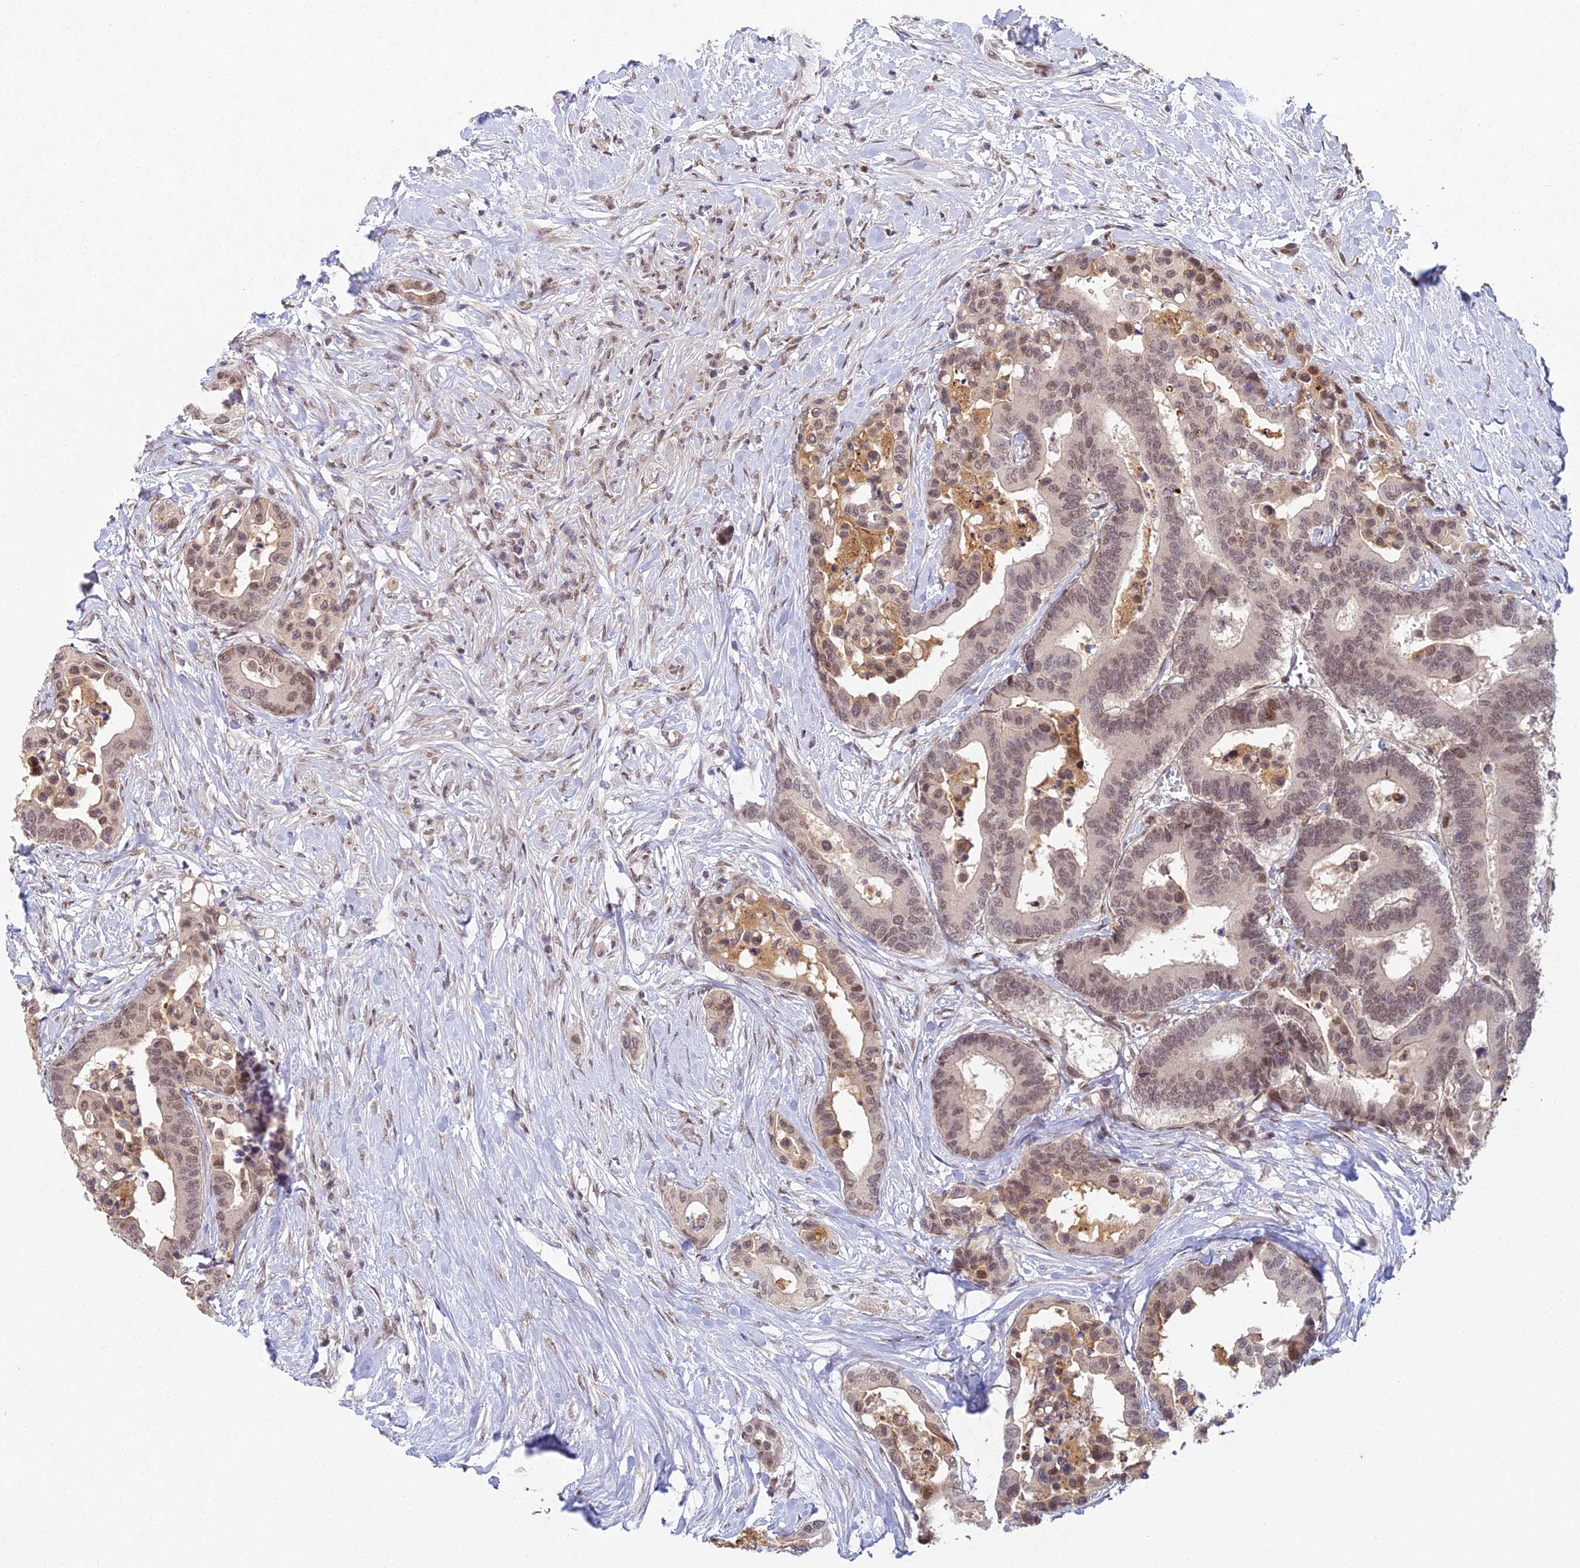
{"staining": {"intensity": "moderate", "quantity": ">75%", "location": "nuclear"}, "tissue": "colorectal cancer", "cell_type": "Tumor cells", "image_type": "cancer", "snomed": [{"axis": "morphology", "description": "Normal tissue, NOS"}, {"axis": "morphology", "description": "Adenocarcinoma, NOS"}, {"axis": "topography", "description": "Colon"}], "caption": "Adenocarcinoma (colorectal) was stained to show a protein in brown. There is medium levels of moderate nuclear expression in approximately >75% of tumor cells.", "gene": "ABHD17A", "patient": {"sex": "male", "age": 82}}